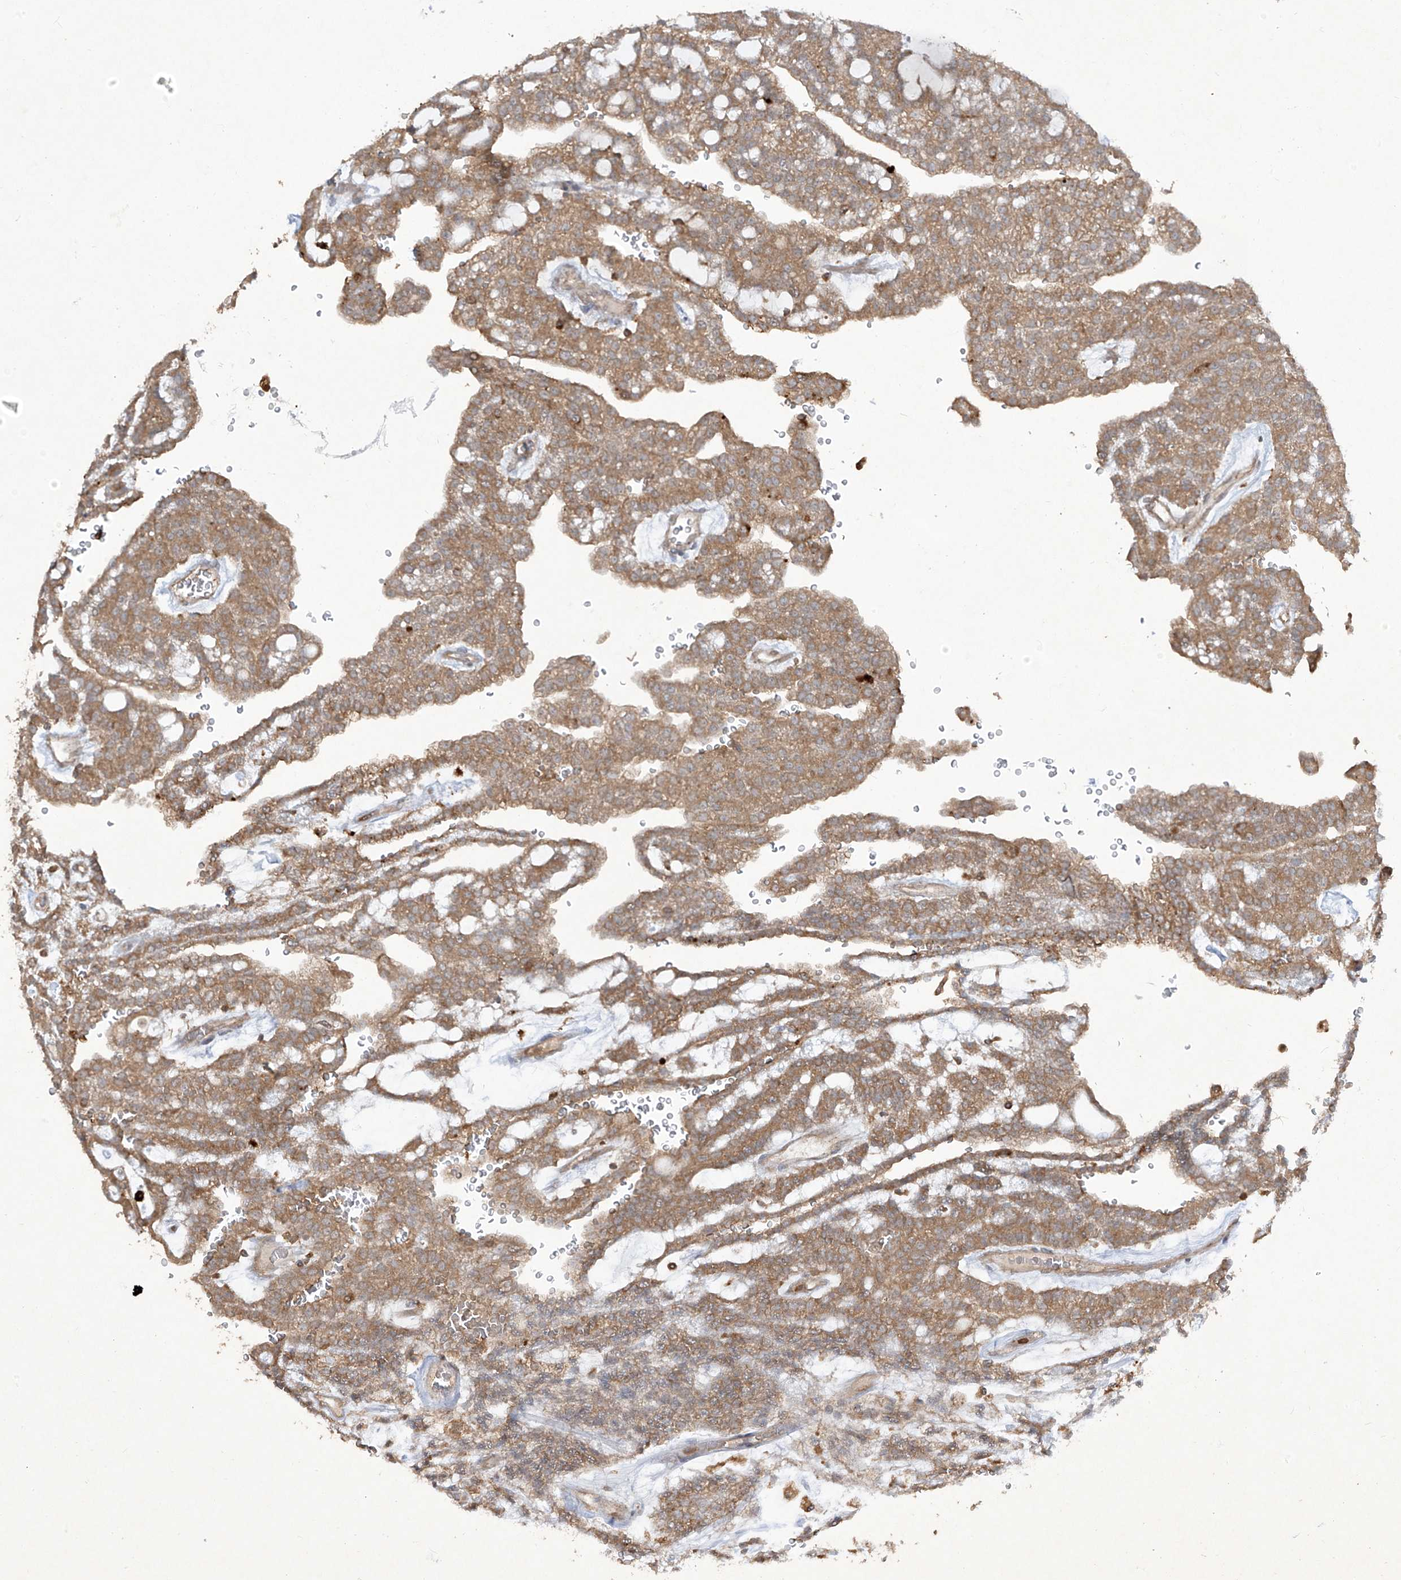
{"staining": {"intensity": "moderate", "quantity": ">75%", "location": "cytoplasmic/membranous"}, "tissue": "renal cancer", "cell_type": "Tumor cells", "image_type": "cancer", "snomed": [{"axis": "morphology", "description": "Adenocarcinoma, NOS"}, {"axis": "topography", "description": "Kidney"}], "caption": "Protein expression analysis of renal cancer (adenocarcinoma) displays moderate cytoplasmic/membranous staining in approximately >75% of tumor cells.", "gene": "LDAH", "patient": {"sex": "male", "age": 63}}